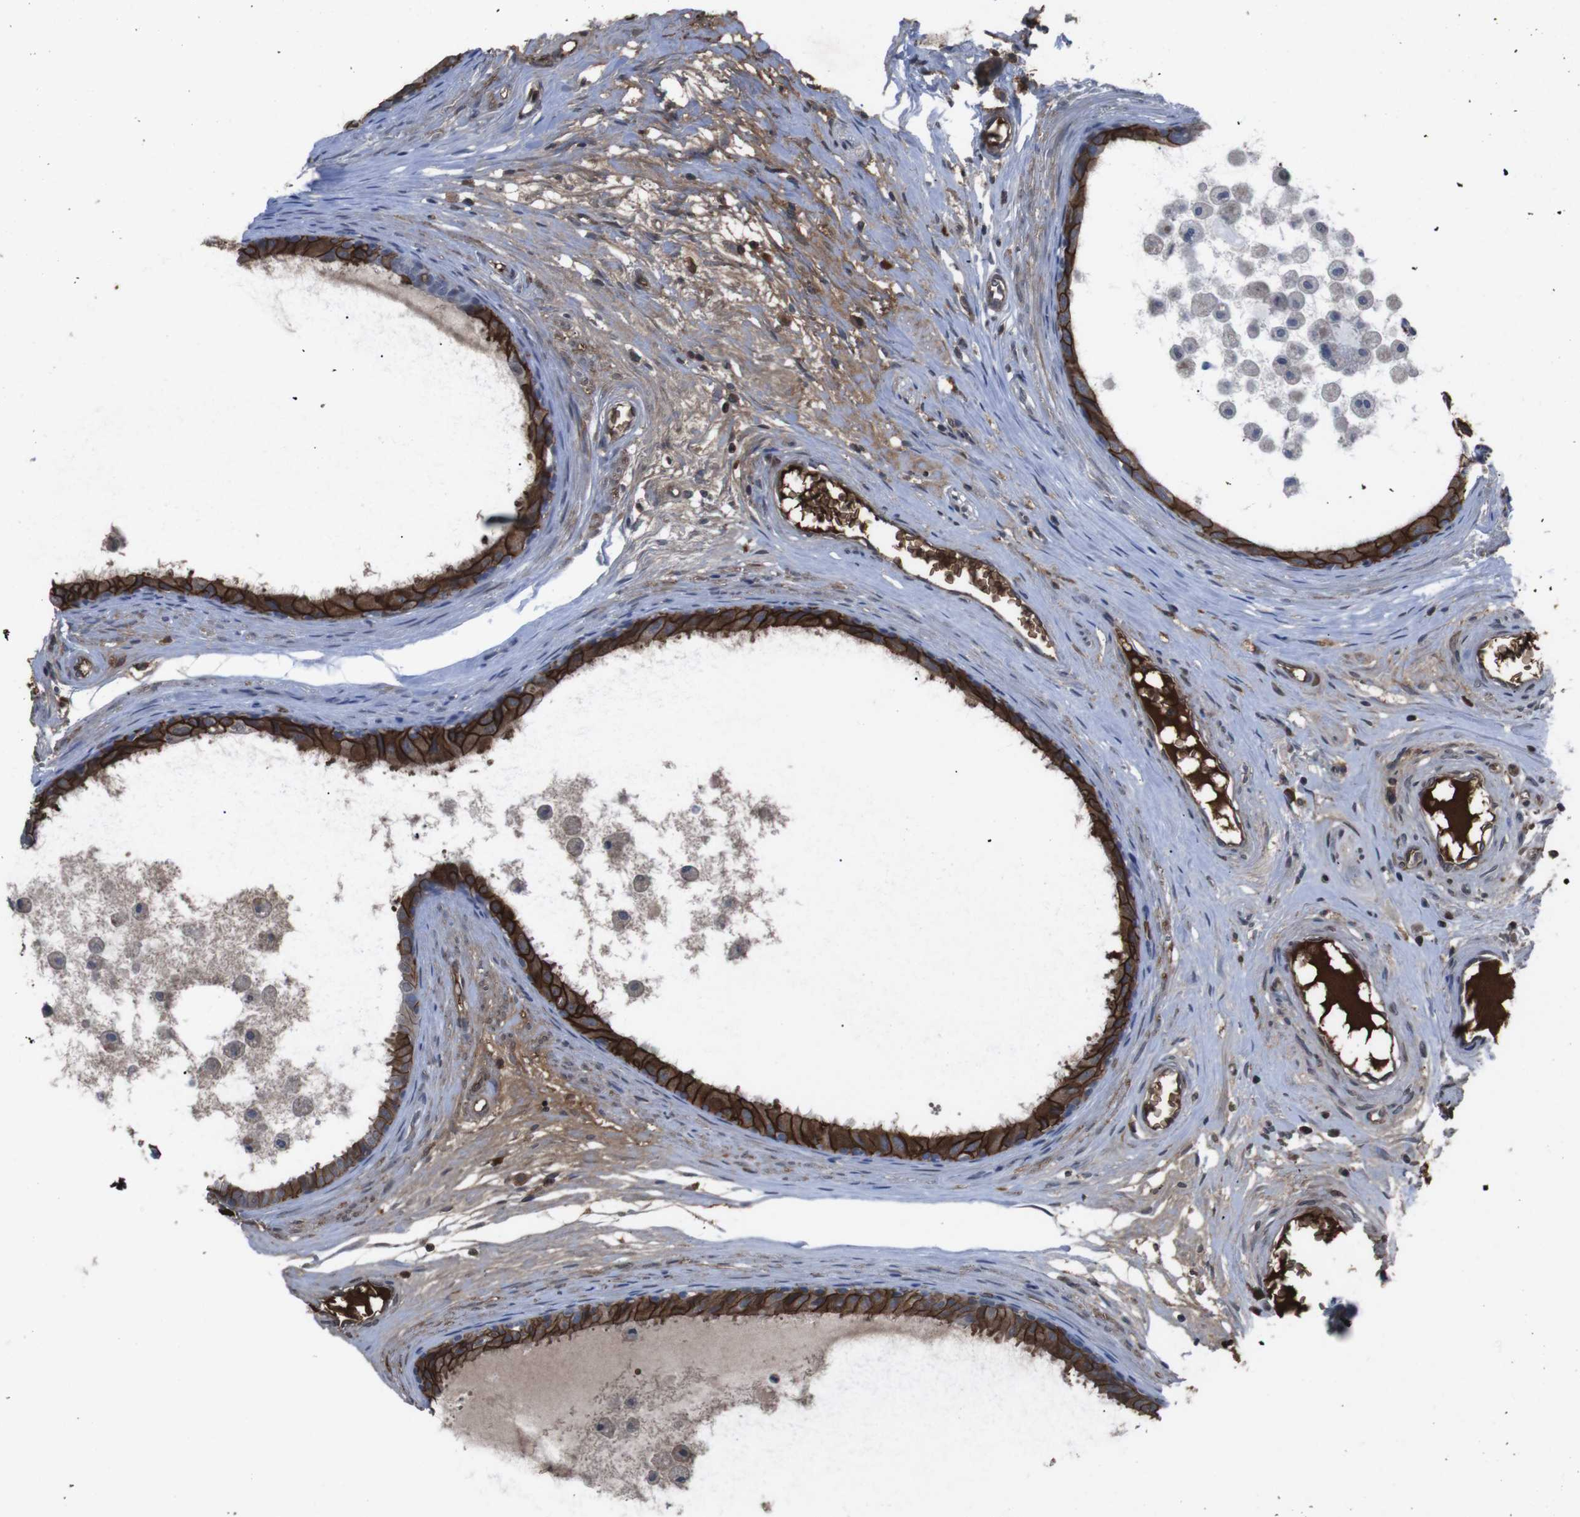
{"staining": {"intensity": "strong", "quantity": ">75%", "location": "cytoplasmic/membranous"}, "tissue": "epididymis", "cell_type": "Glandular cells", "image_type": "normal", "snomed": [{"axis": "morphology", "description": "Normal tissue, NOS"}, {"axis": "morphology", "description": "Inflammation, NOS"}, {"axis": "topography", "description": "Epididymis"}], "caption": "Strong cytoplasmic/membranous protein expression is appreciated in approximately >75% of glandular cells in epididymis.", "gene": "SPTB", "patient": {"sex": "male", "age": 85}}